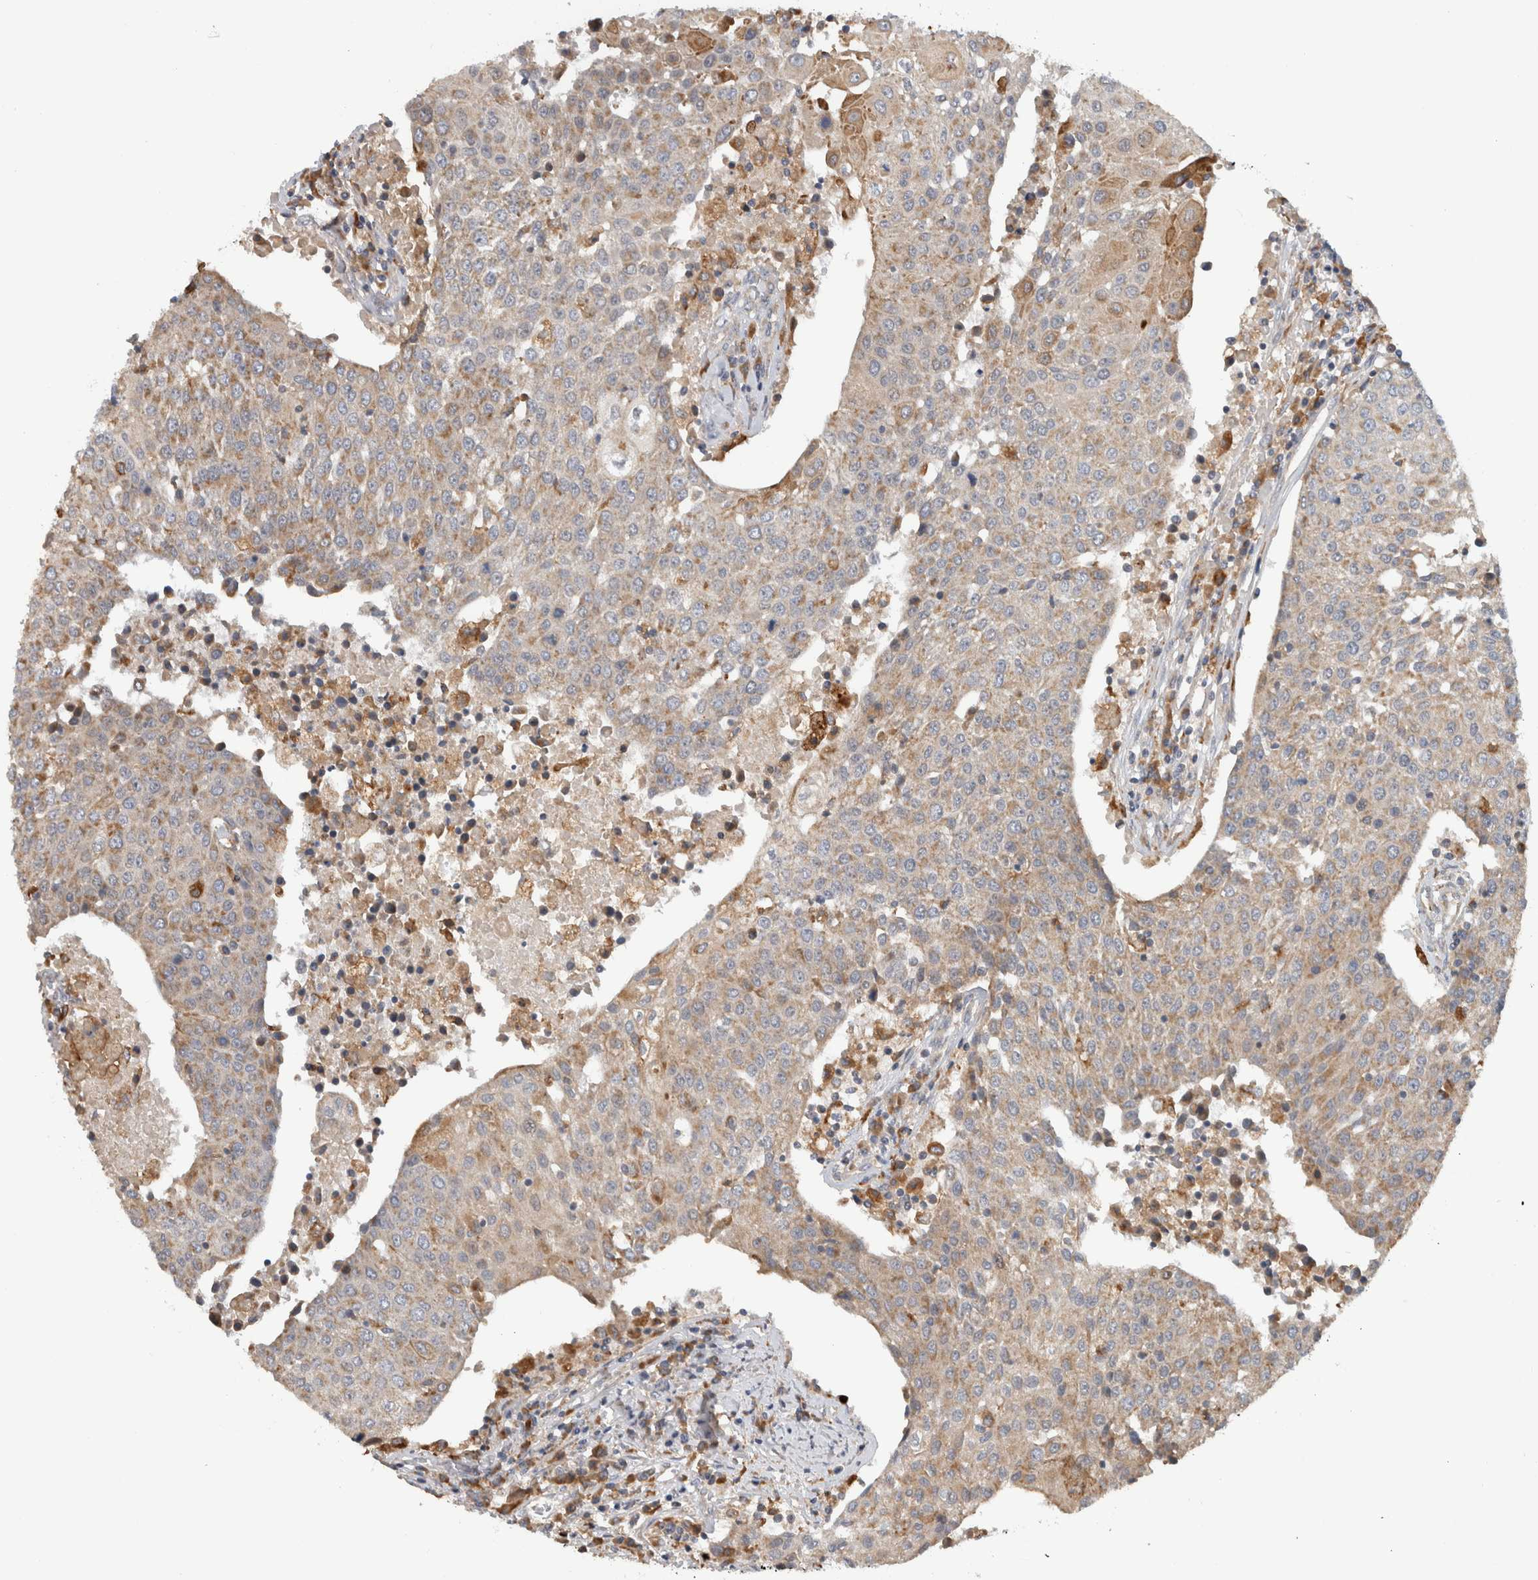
{"staining": {"intensity": "weak", "quantity": ">75%", "location": "cytoplasmic/membranous"}, "tissue": "urothelial cancer", "cell_type": "Tumor cells", "image_type": "cancer", "snomed": [{"axis": "morphology", "description": "Urothelial carcinoma, High grade"}, {"axis": "topography", "description": "Urinary bladder"}], "caption": "This is a micrograph of IHC staining of high-grade urothelial carcinoma, which shows weak expression in the cytoplasmic/membranous of tumor cells.", "gene": "ADGRL3", "patient": {"sex": "female", "age": 85}}